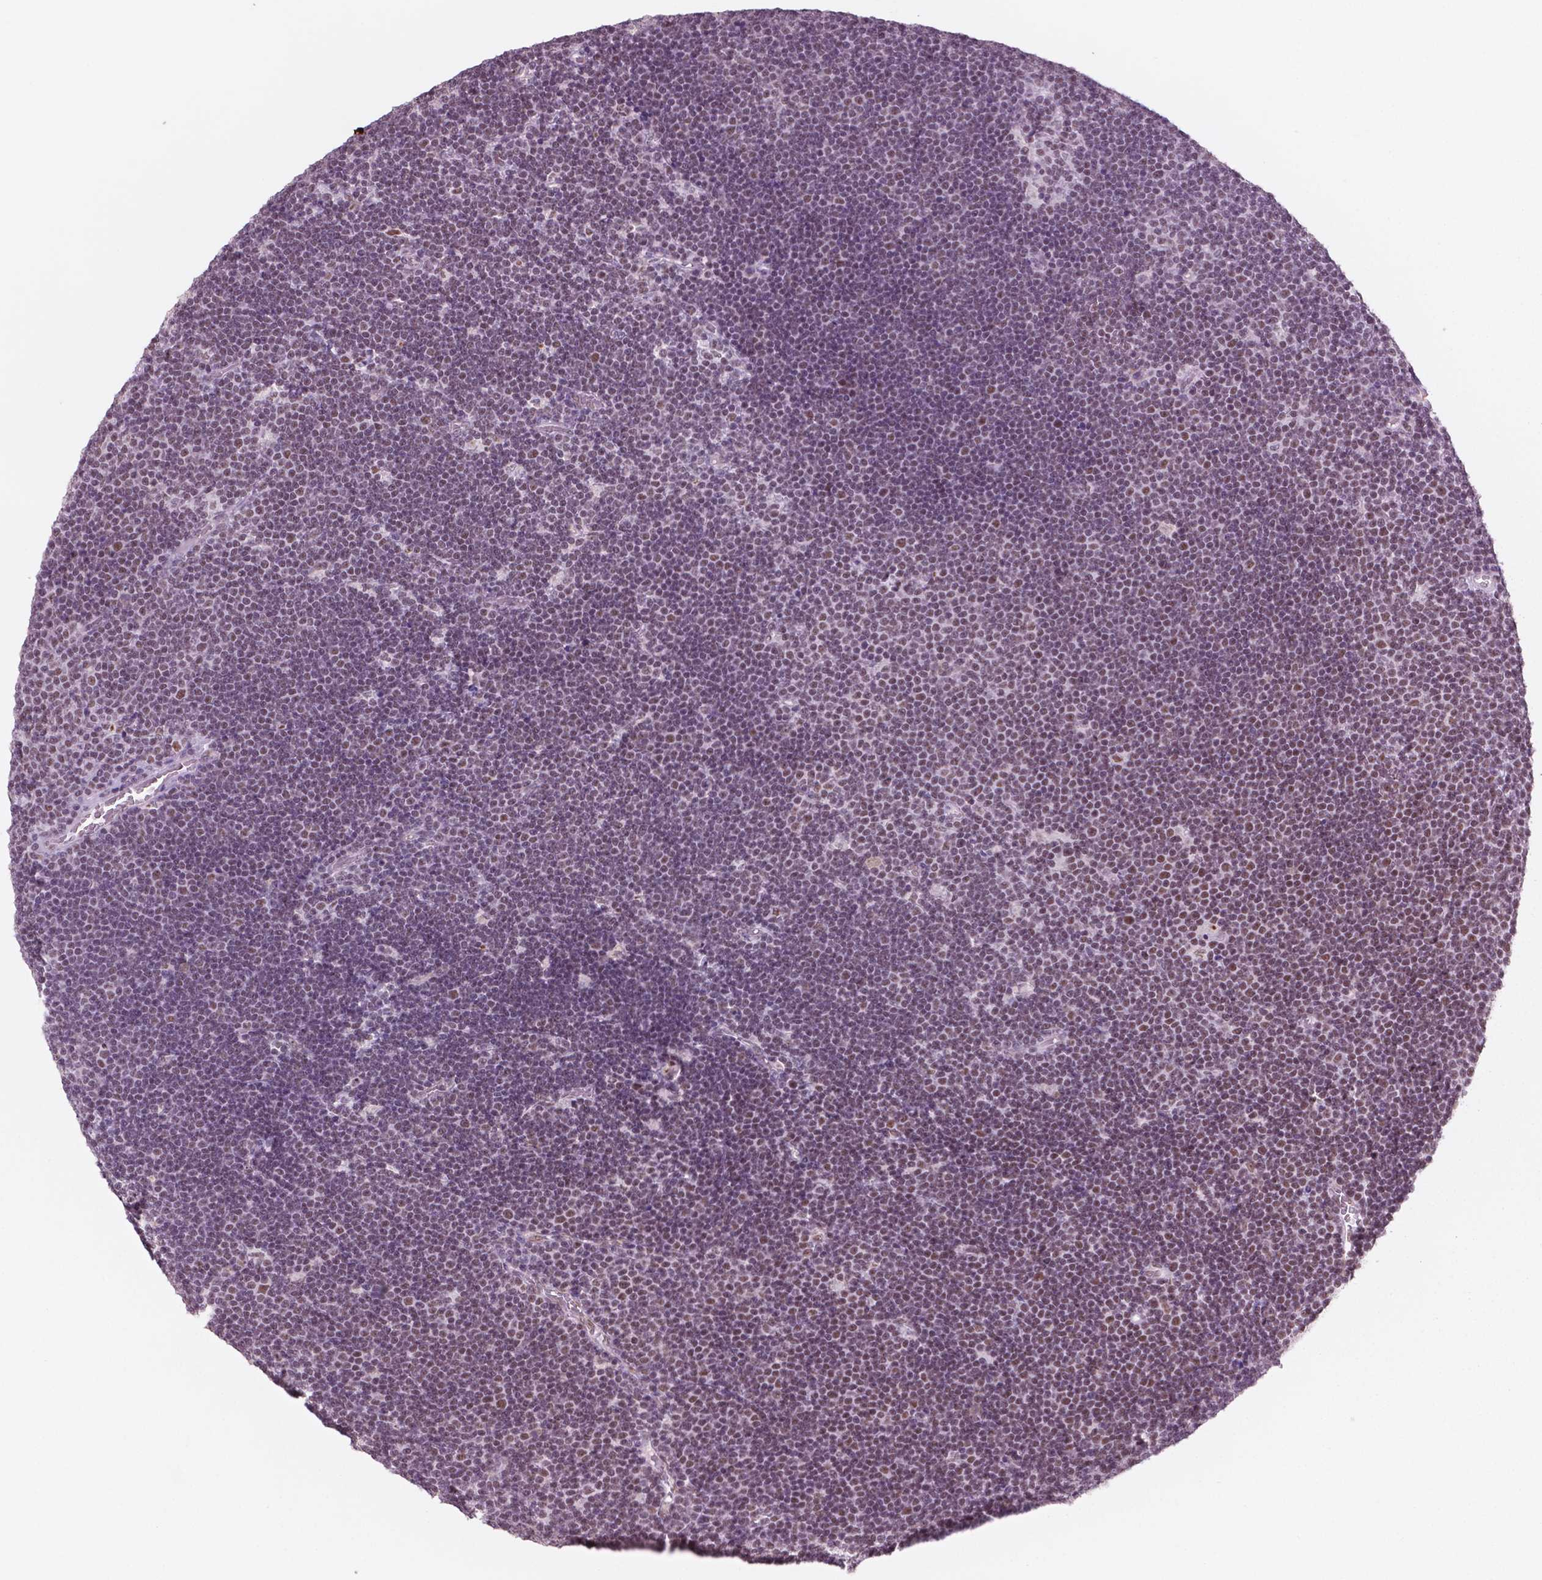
{"staining": {"intensity": "moderate", "quantity": "25%-75%", "location": "nuclear"}, "tissue": "lymphoma", "cell_type": "Tumor cells", "image_type": "cancer", "snomed": [{"axis": "morphology", "description": "Malignant lymphoma, non-Hodgkin's type, Low grade"}, {"axis": "topography", "description": "Brain"}], "caption": "A medium amount of moderate nuclear staining is identified in about 25%-75% of tumor cells in malignant lymphoma, non-Hodgkin's type (low-grade) tissue.", "gene": "CTR9", "patient": {"sex": "female", "age": 66}}